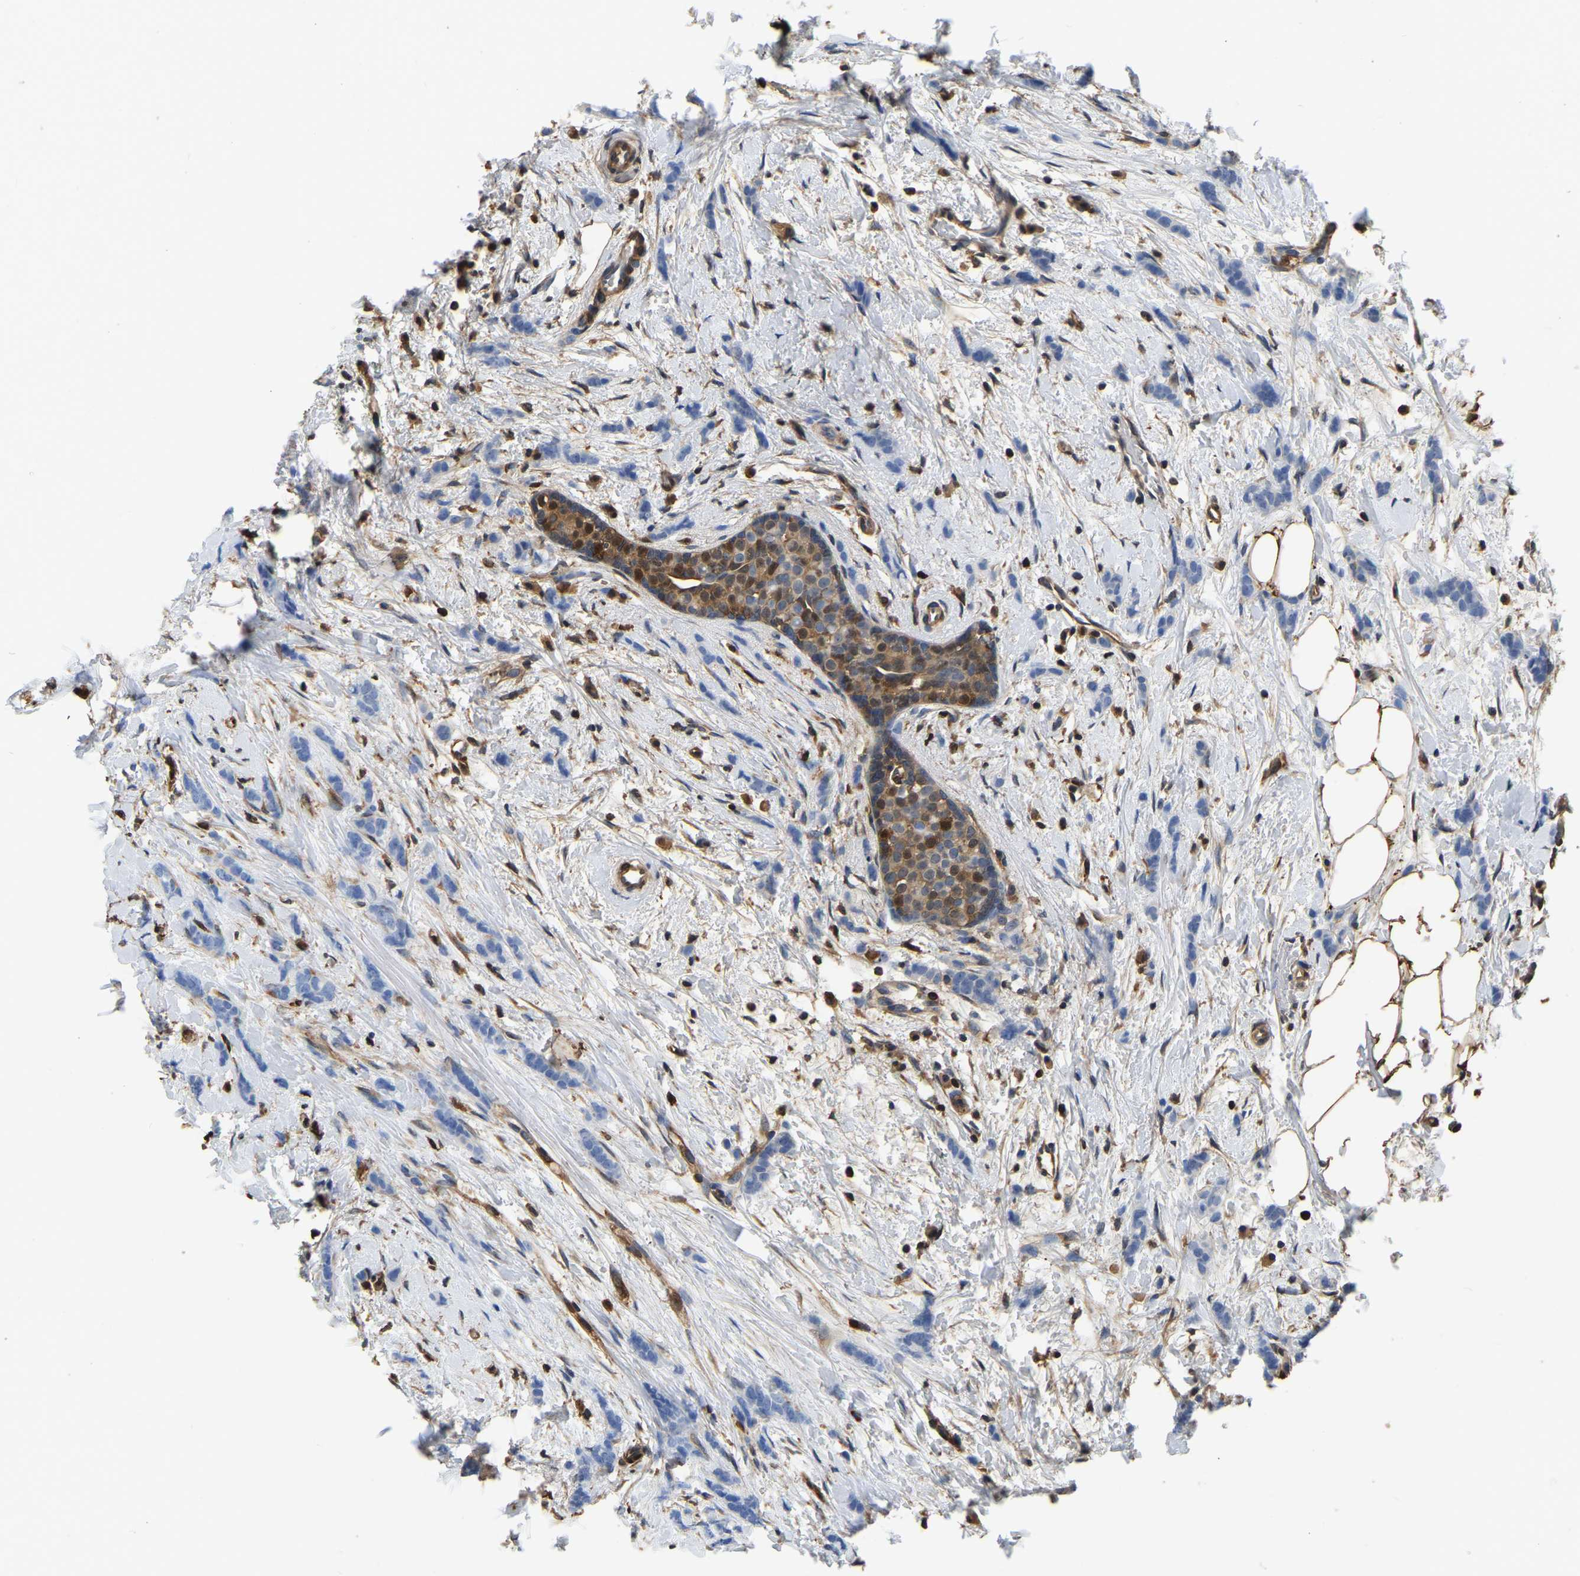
{"staining": {"intensity": "negative", "quantity": "none", "location": "none"}, "tissue": "breast cancer", "cell_type": "Tumor cells", "image_type": "cancer", "snomed": [{"axis": "morphology", "description": "Lobular carcinoma, in situ"}, {"axis": "morphology", "description": "Lobular carcinoma"}, {"axis": "topography", "description": "Breast"}], "caption": "High power microscopy image of an IHC image of lobular carcinoma in situ (breast), revealing no significant staining in tumor cells.", "gene": "LDHB", "patient": {"sex": "female", "age": 41}}